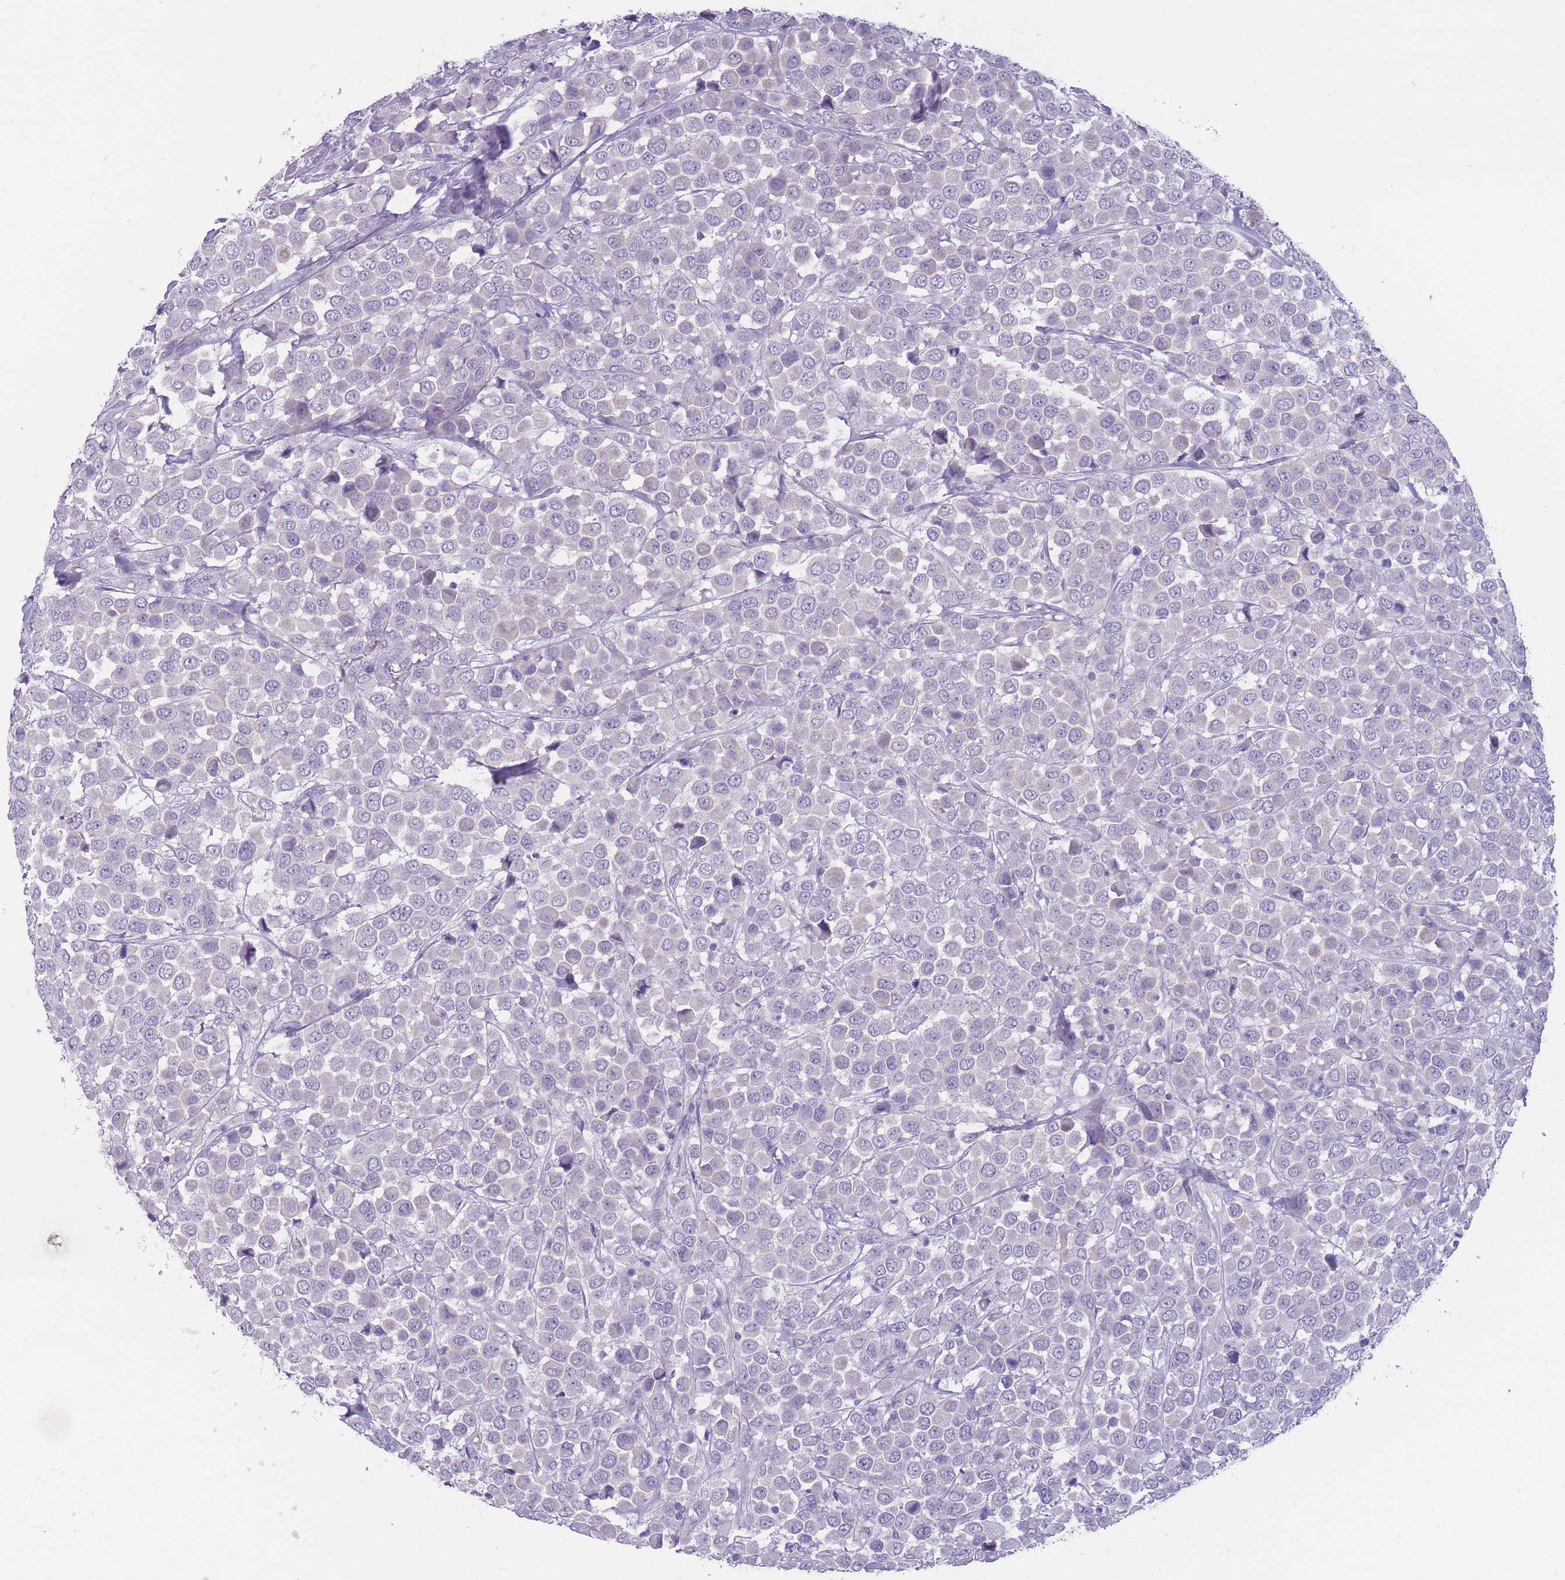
{"staining": {"intensity": "negative", "quantity": "none", "location": "none"}, "tissue": "breast cancer", "cell_type": "Tumor cells", "image_type": "cancer", "snomed": [{"axis": "morphology", "description": "Duct carcinoma"}, {"axis": "topography", "description": "Breast"}], "caption": "This histopathology image is of breast cancer (invasive ductal carcinoma) stained with immunohistochemistry (IHC) to label a protein in brown with the nuclei are counter-stained blue. There is no staining in tumor cells.", "gene": "DCANP1", "patient": {"sex": "female", "age": 61}}